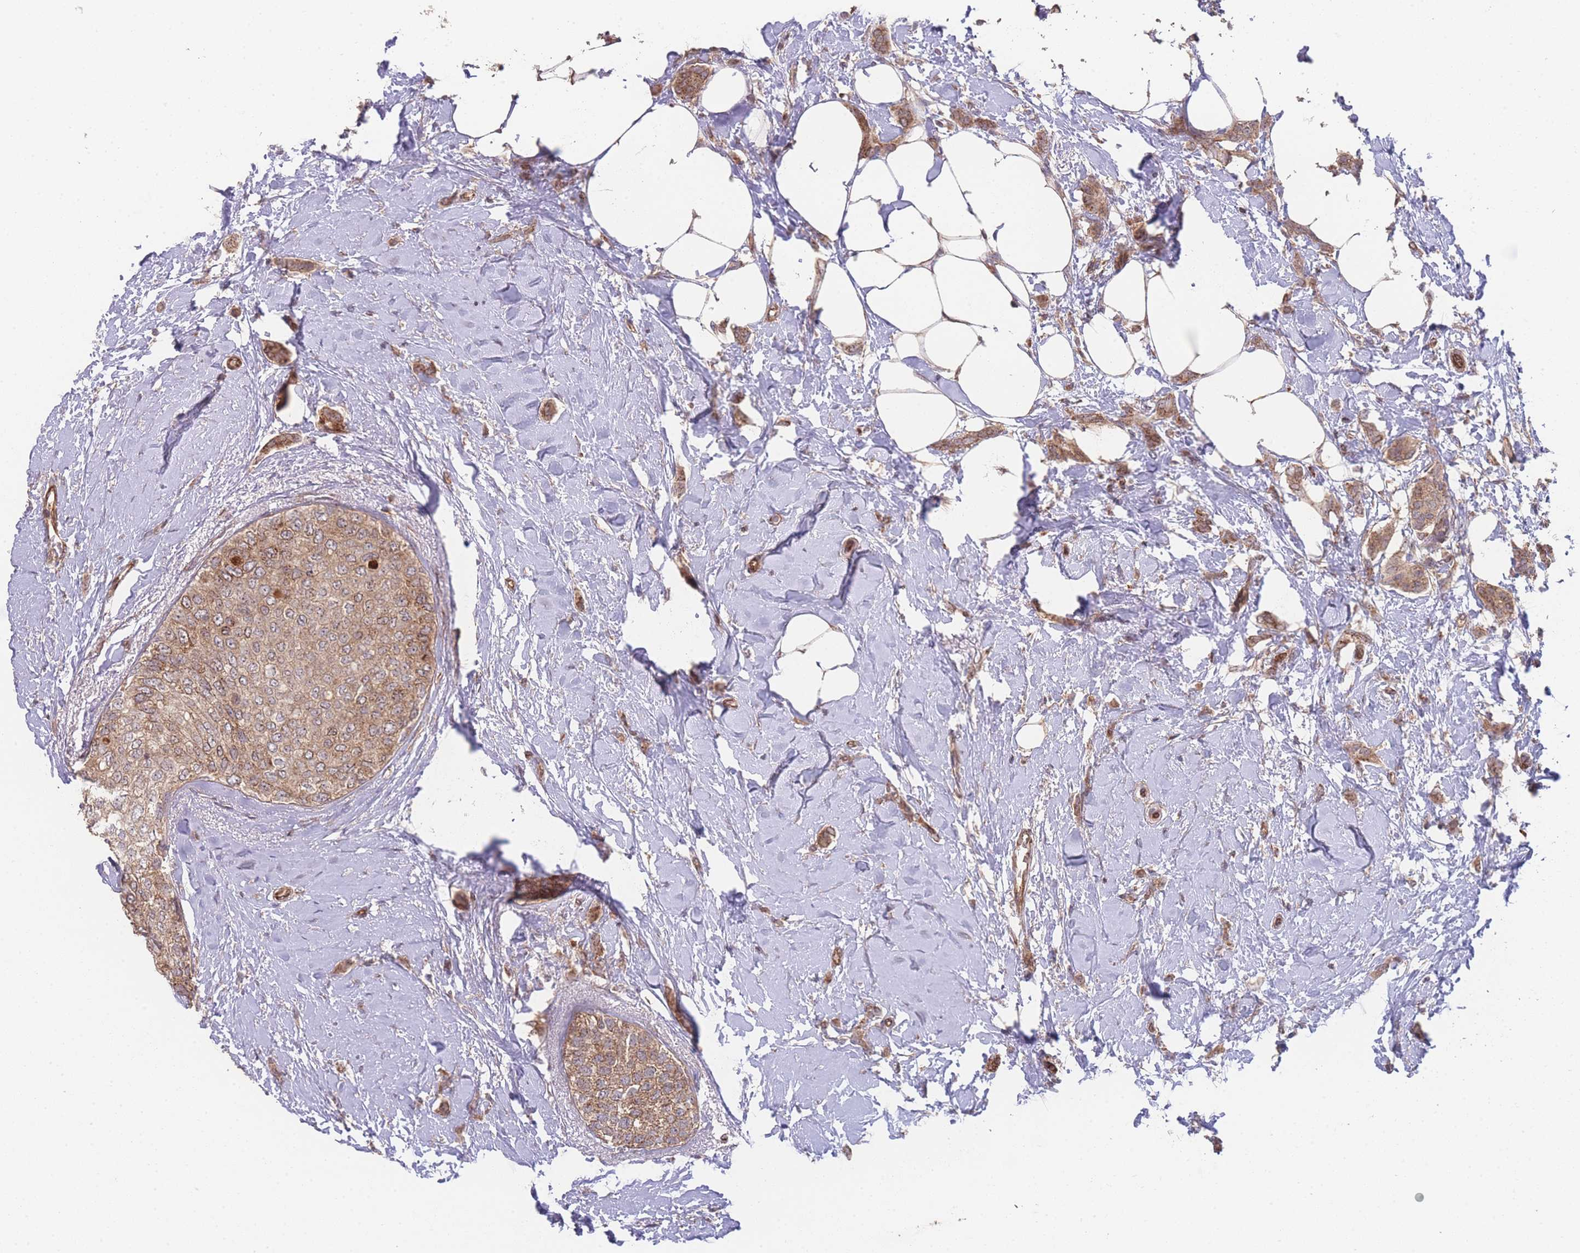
{"staining": {"intensity": "moderate", "quantity": ">75%", "location": "cytoplasmic/membranous"}, "tissue": "breast cancer", "cell_type": "Tumor cells", "image_type": "cancer", "snomed": [{"axis": "morphology", "description": "Duct carcinoma"}, {"axis": "topography", "description": "Breast"}], "caption": "This photomicrograph shows breast cancer (infiltrating ductal carcinoma) stained with immunohistochemistry (IHC) to label a protein in brown. The cytoplasmic/membranous of tumor cells show moderate positivity for the protein. Nuclei are counter-stained blue.", "gene": "PXMP4", "patient": {"sex": "female", "age": 72}}